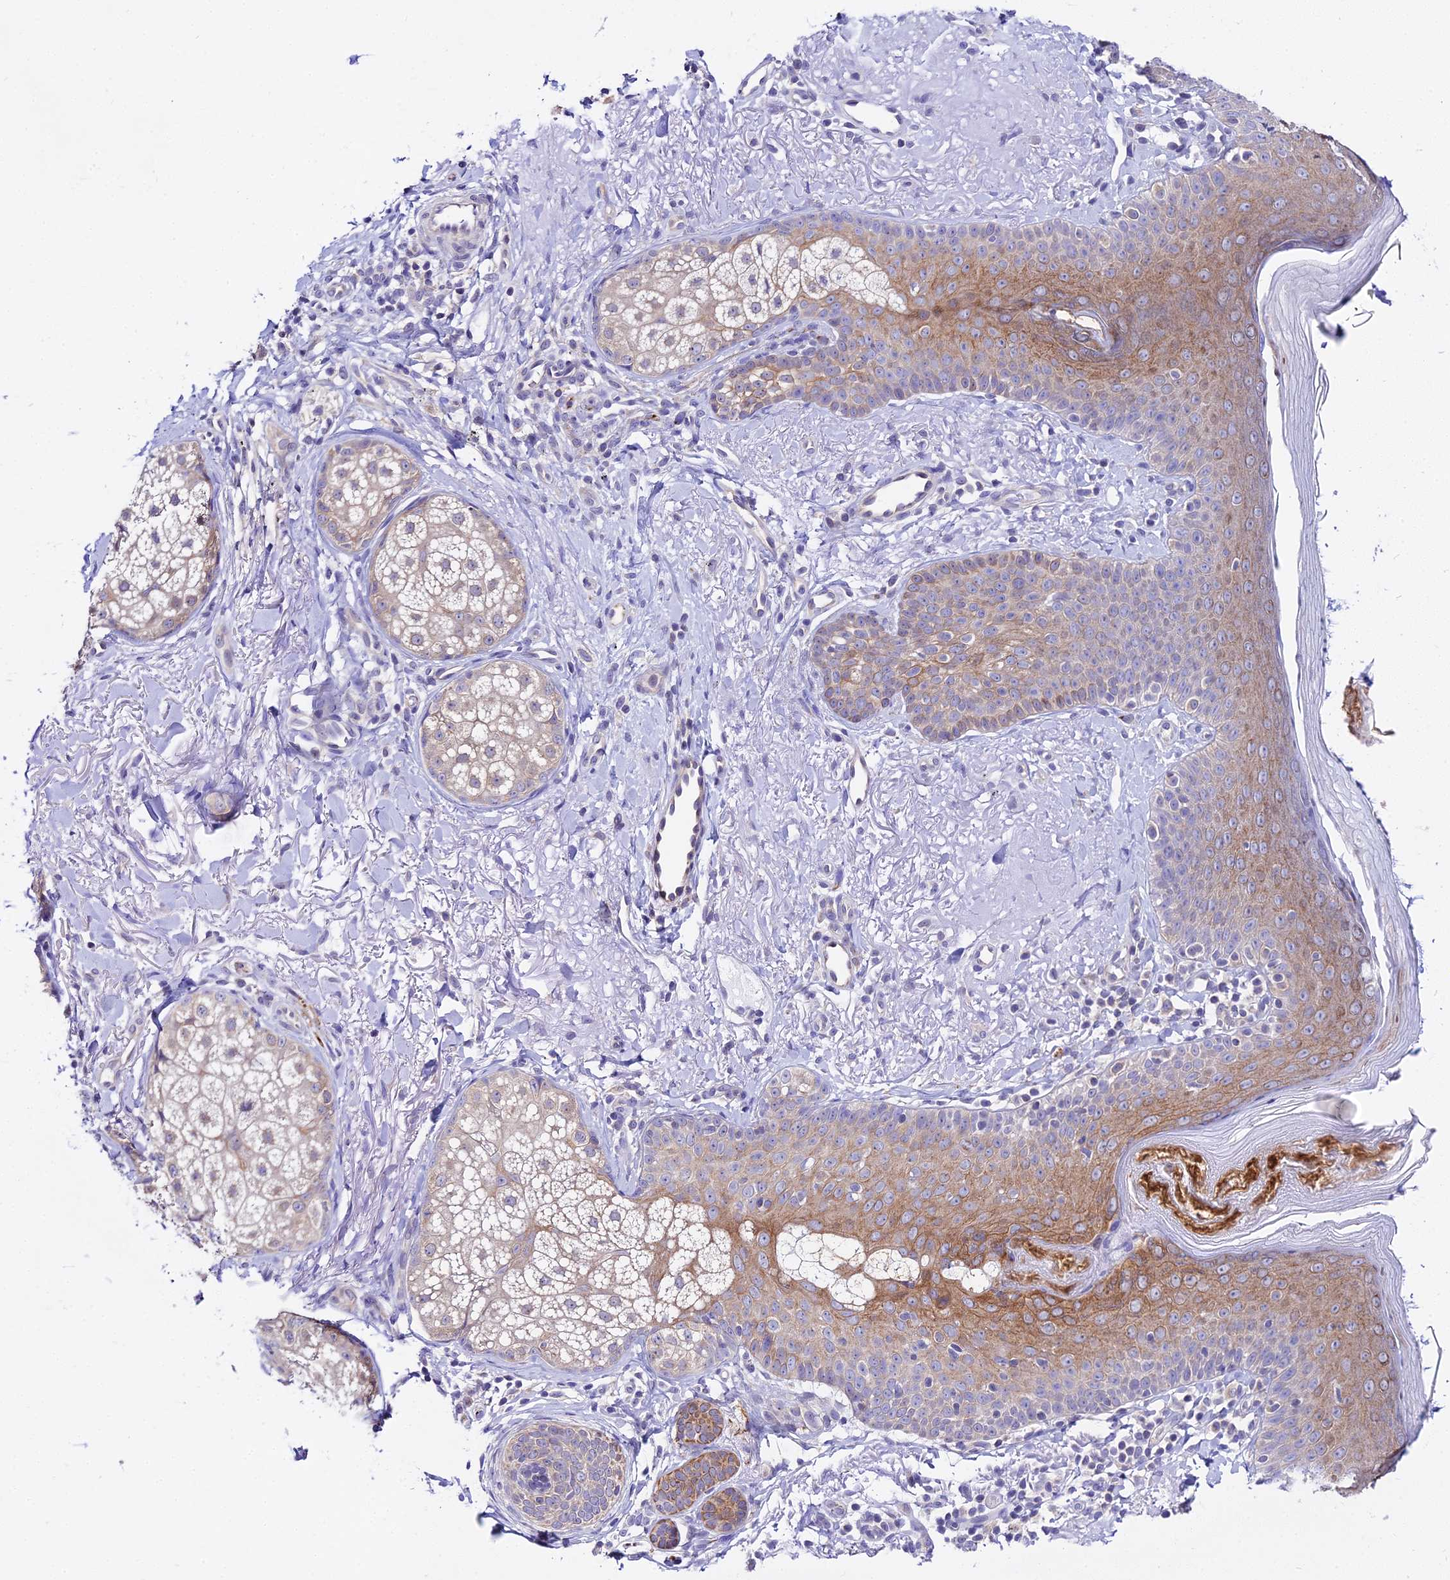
{"staining": {"intensity": "negative", "quantity": "none", "location": "none"}, "tissue": "skin", "cell_type": "Fibroblasts", "image_type": "normal", "snomed": [{"axis": "morphology", "description": "Normal tissue, NOS"}, {"axis": "topography", "description": "Skin"}], "caption": "An immunohistochemistry micrograph of normal skin is shown. There is no staining in fibroblasts of skin. The staining was performed using DAB (3,3'-diaminobenzidine) to visualize the protein expression in brown, while the nuclei were stained in blue with hematoxylin (Magnification: 20x).", "gene": "ATG16L2", "patient": {"sex": "male", "age": 57}}